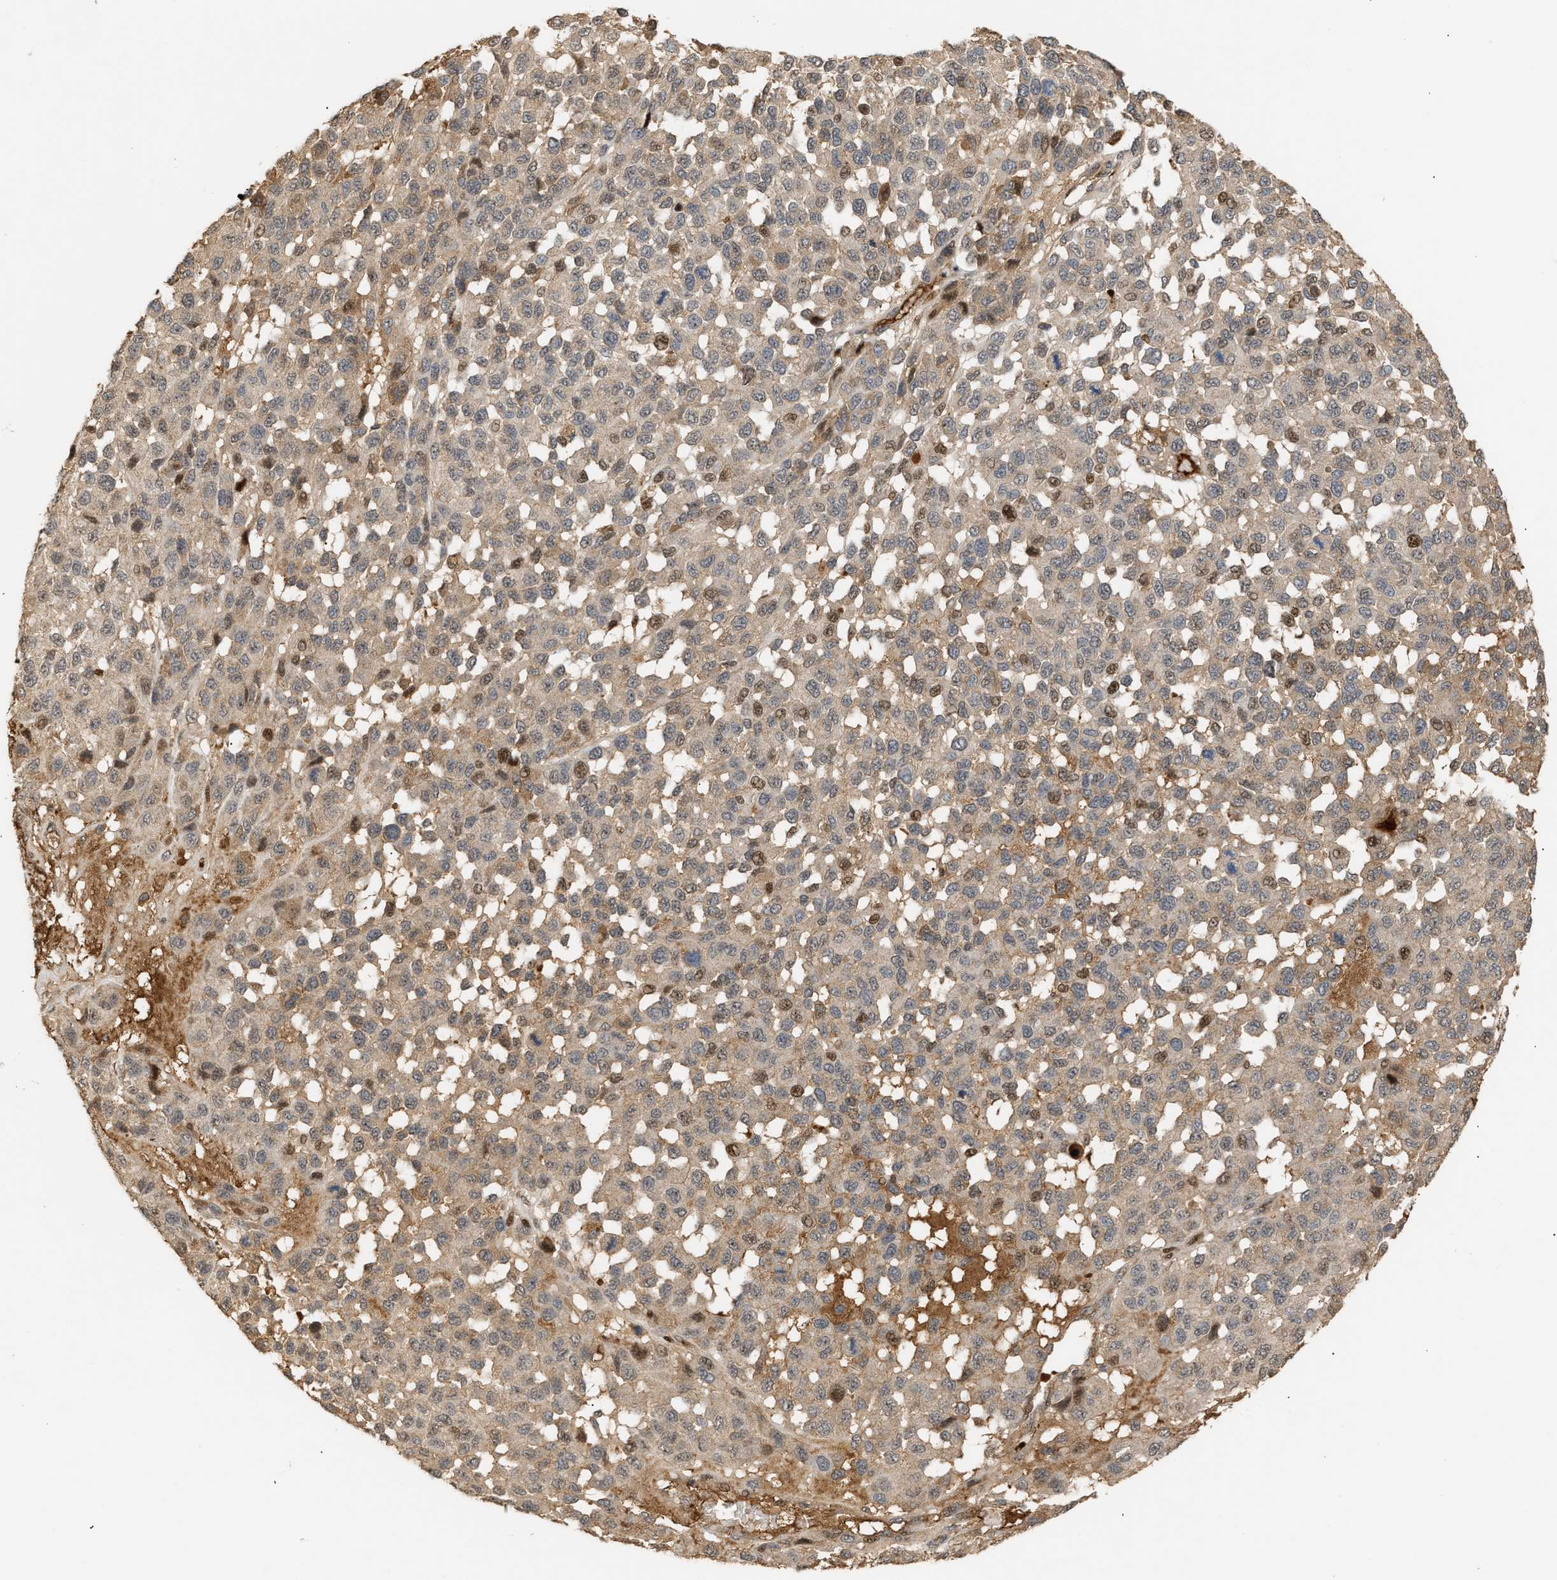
{"staining": {"intensity": "moderate", "quantity": "<25%", "location": "cytoplasmic/membranous,nuclear"}, "tissue": "melanoma", "cell_type": "Tumor cells", "image_type": "cancer", "snomed": [{"axis": "morphology", "description": "Malignant melanoma, NOS"}, {"axis": "topography", "description": "Skin"}], "caption": "Protein staining demonstrates moderate cytoplasmic/membranous and nuclear staining in about <25% of tumor cells in melanoma. (DAB (3,3'-diaminobenzidine) IHC with brightfield microscopy, high magnification).", "gene": "ZFAND5", "patient": {"sex": "male", "age": 62}}